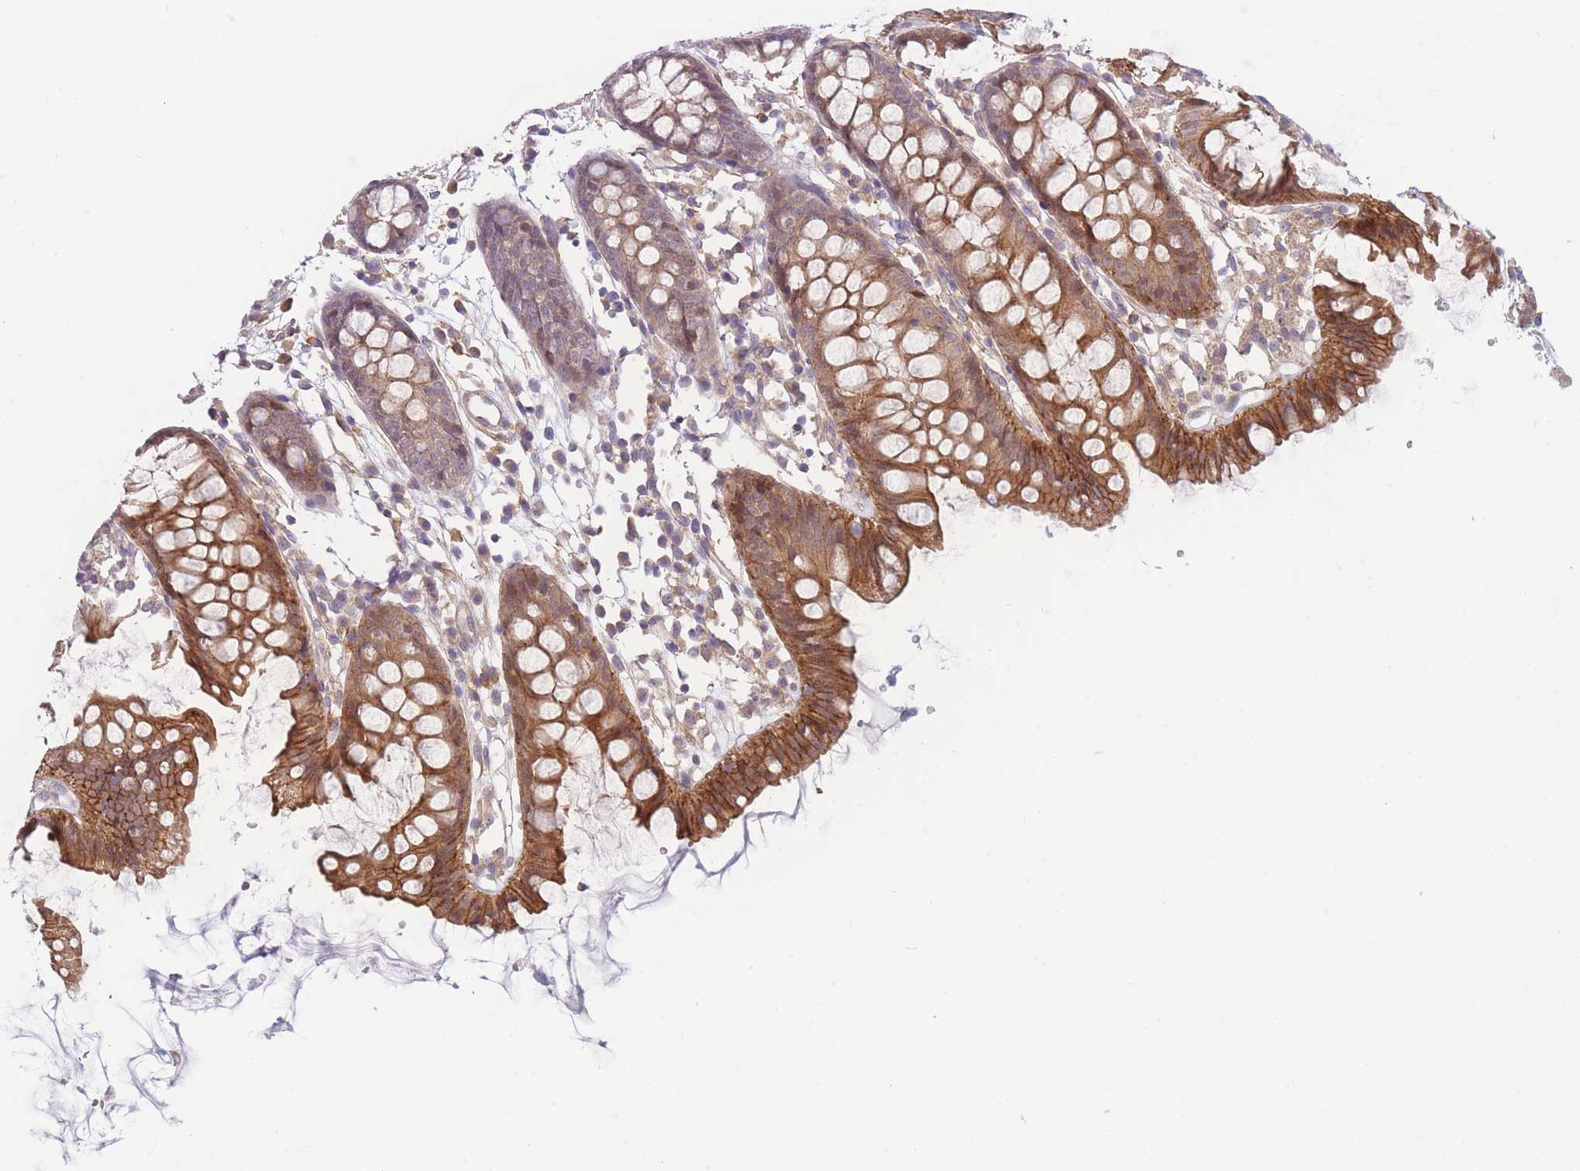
{"staining": {"intensity": "moderate", "quantity": ">75%", "location": "cytoplasmic/membranous"}, "tissue": "colon", "cell_type": "Endothelial cells", "image_type": "normal", "snomed": [{"axis": "morphology", "description": "Normal tissue, NOS"}, {"axis": "topography", "description": "Colon"}], "caption": "An image of human colon stained for a protein exhibits moderate cytoplasmic/membranous brown staining in endothelial cells.", "gene": "WDR93", "patient": {"sex": "female", "age": 84}}